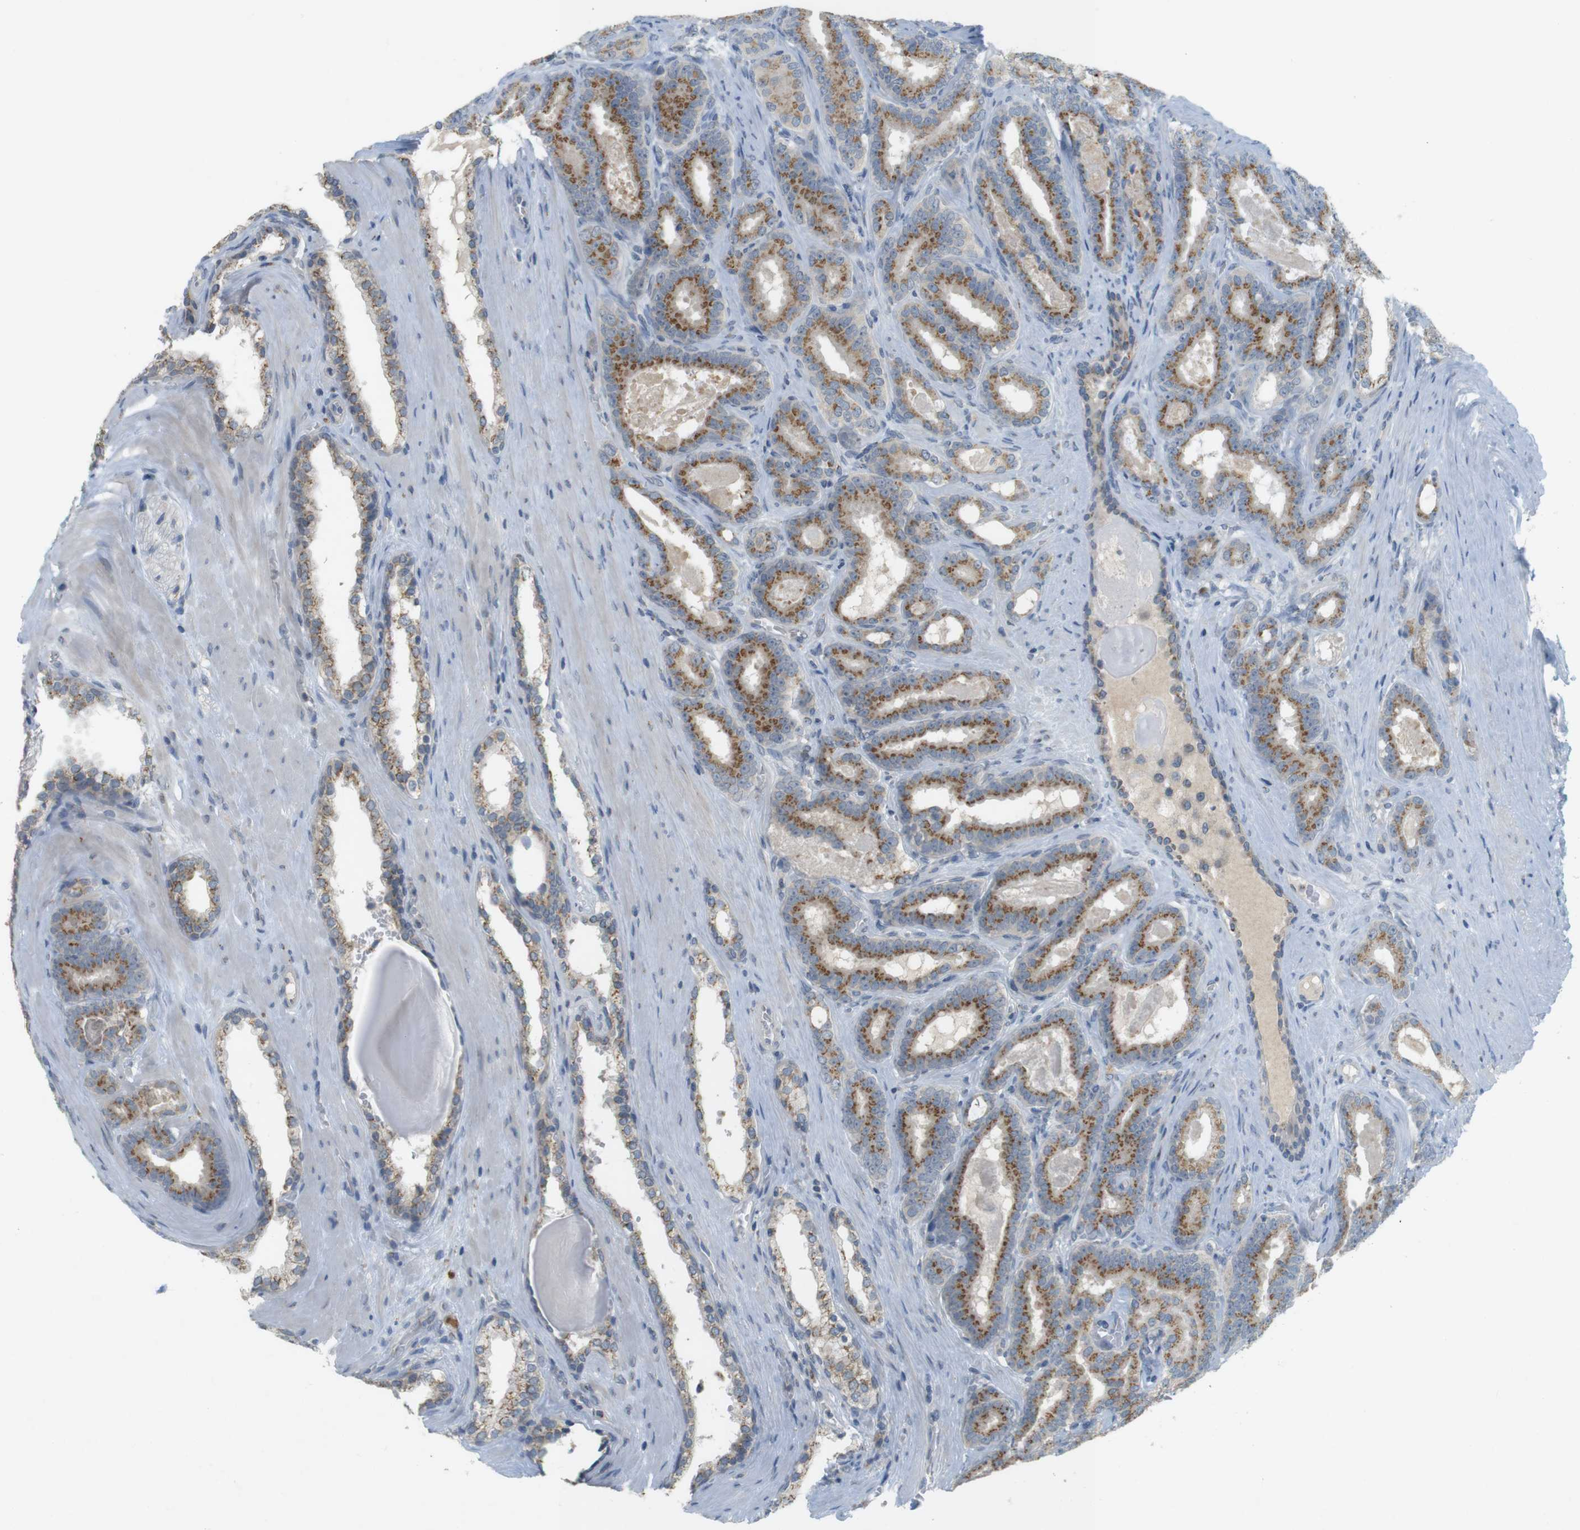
{"staining": {"intensity": "moderate", "quantity": ">75%", "location": "cytoplasmic/membranous"}, "tissue": "prostate cancer", "cell_type": "Tumor cells", "image_type": "cancer", "snomed": [{"axis": "morphology", "description": "Adenocarcinoma, High grade"}, {"axis": "topography", "description": "Prostate"}], "caption": "Protein expression analysis of human prostate adenocarcinoma (high-grade) reveals moderate cytoplasmic/membranous positivity in approximately >75% of tumor cells. The staining is performed using DAB (3,3'-diaminobenzidine) brown chromogen to label protein expression. The nuclei are counter-stained blue using hematoxylin.", "gene": "YIPF3", "patient": {"sex": "male", "age": 60}}